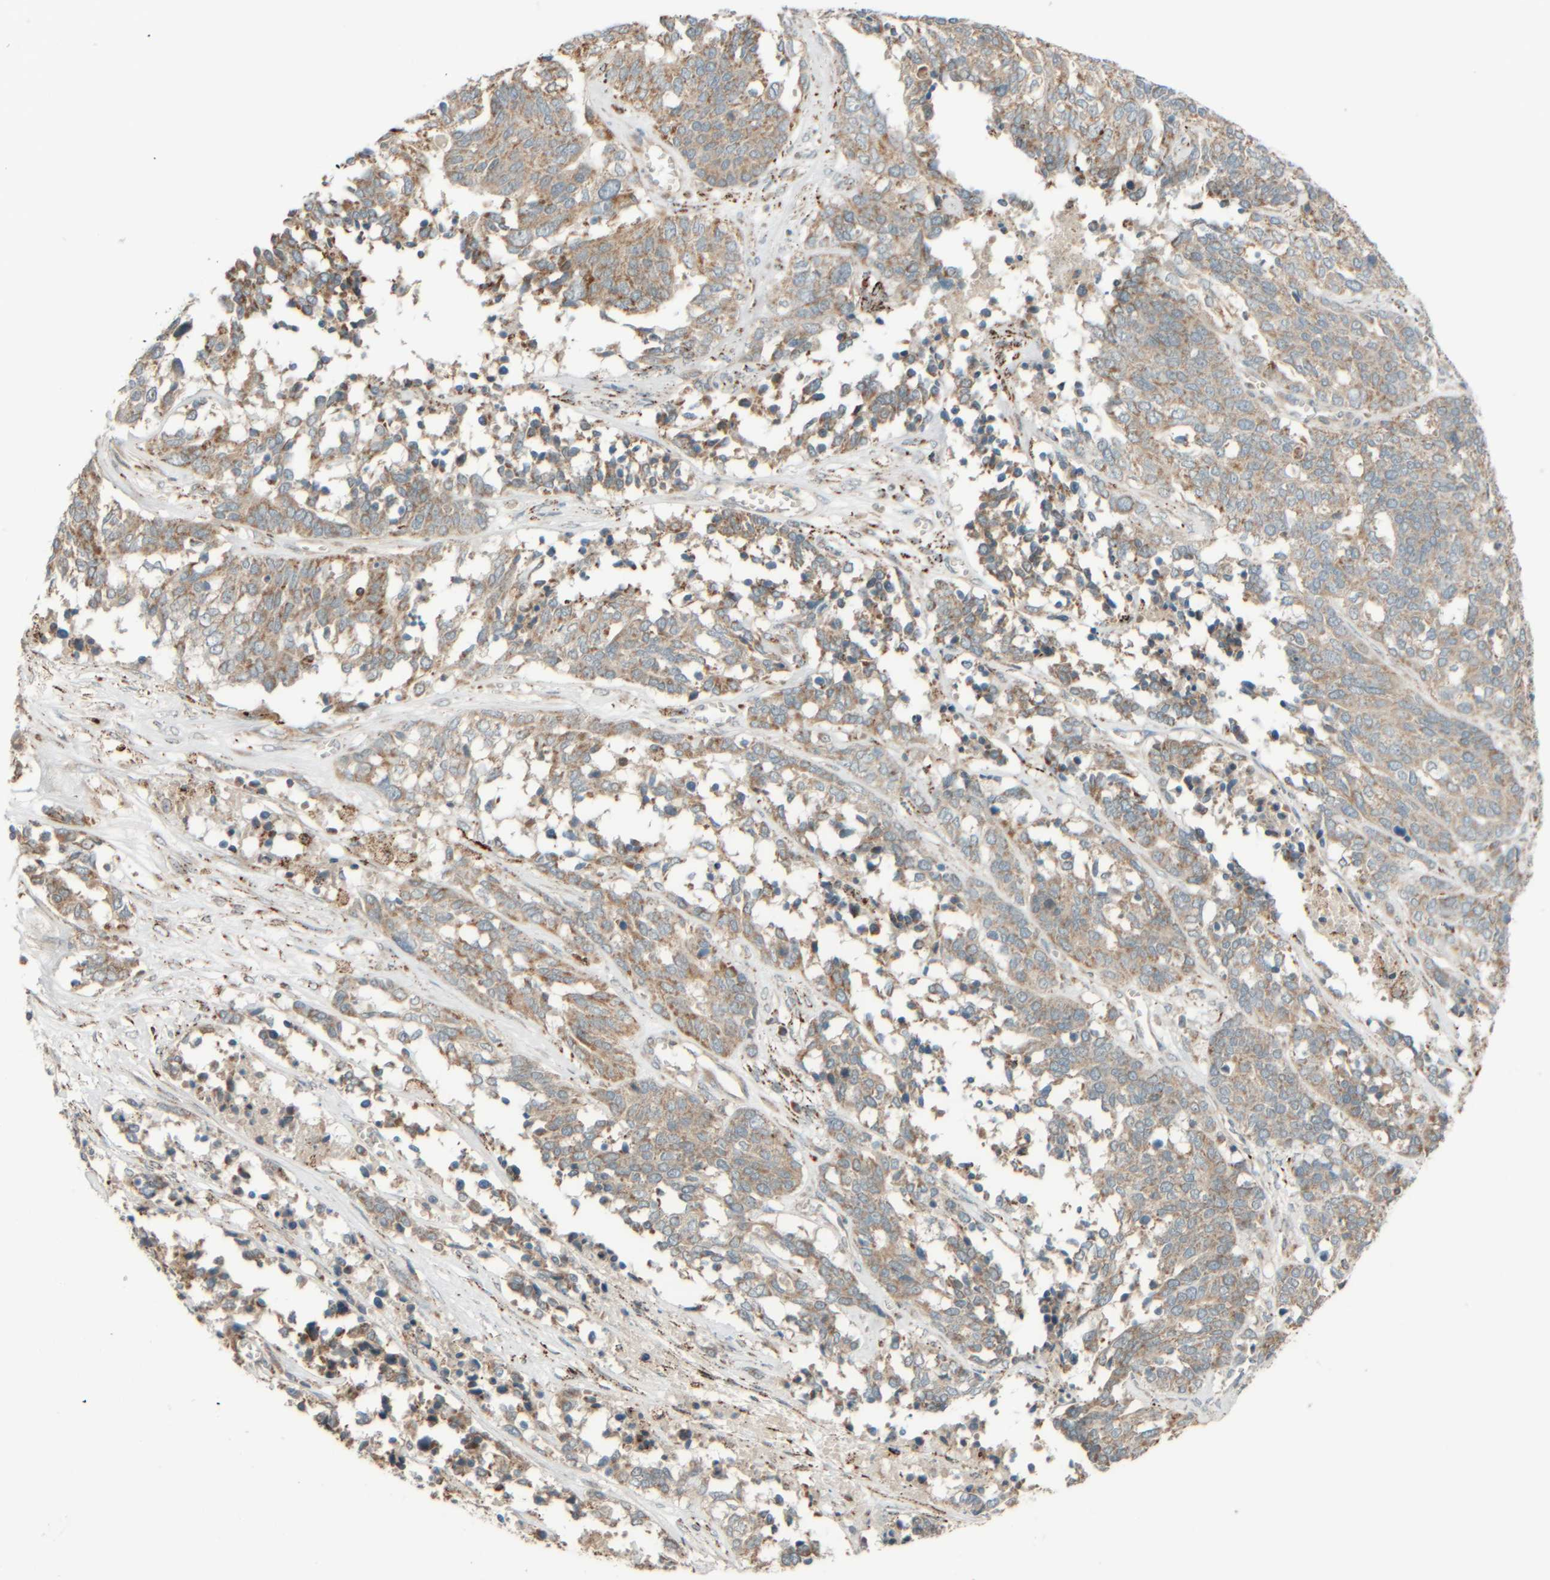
{"staining": {"intensity": "weak", "quantity": ">75%", "location": "cytoplasmic/membranous"}, "tissue": "ovarian cancer", "cell_type": "Tumor cells", "image_type": "cancer", "snomed": [{"axis": "morphology", "description": "Cystadenocarcinoma, serous, NOS"}, {"axis": "topography", "description": "Ovary"}], "caption": "Ovarian serous cystadenocarcinoma tissue shows weak cytoplasmic/membranous expression in about >75% of tumor cells", "gene": "SPAG5", "patient": {"sex": "female", "age": 44}}